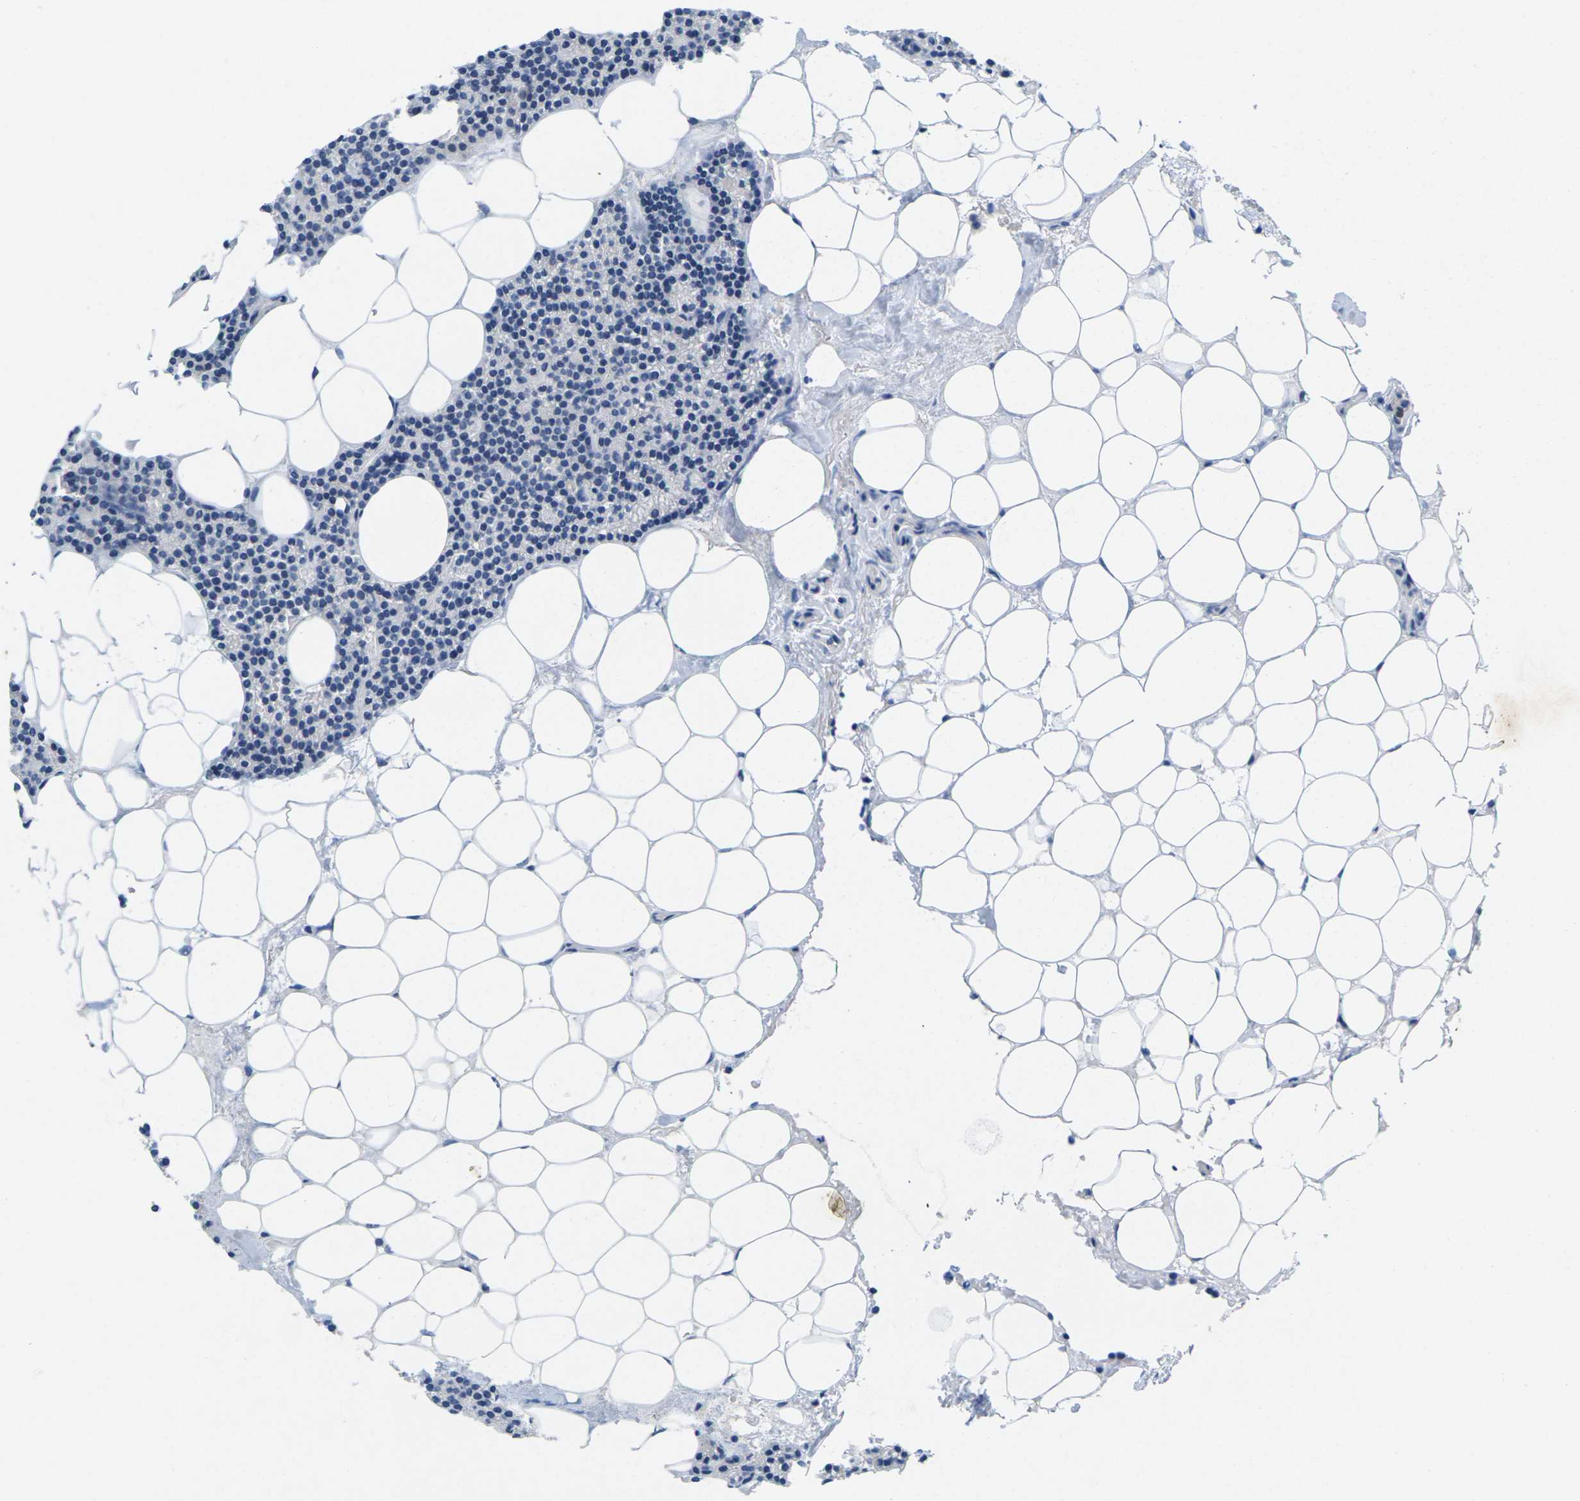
{"staining": {"intensity": "negative", "quantity": "none", "location": "none"}, "tissue": "parathyroid gland", "cell_type": "Glandular cells", "image_type": "normal", "snomed": [{"axis": "morphology", "description": "Normal tissue, NOS"}, {"axis": "morphology", "description": "Adenoma, NOS"}, {"axis": "topography", "description": "Parathyroid gland"}], "caption": "This histopathology image is of unremarkable parathyroid gland stained with immunohistochemistry to label a protein in brown with the nuclei are counter-stained blue. There is no positivity in glandular cells.", "gene": "TNNI3", "patient": {"sex": "female", "age": 51}}